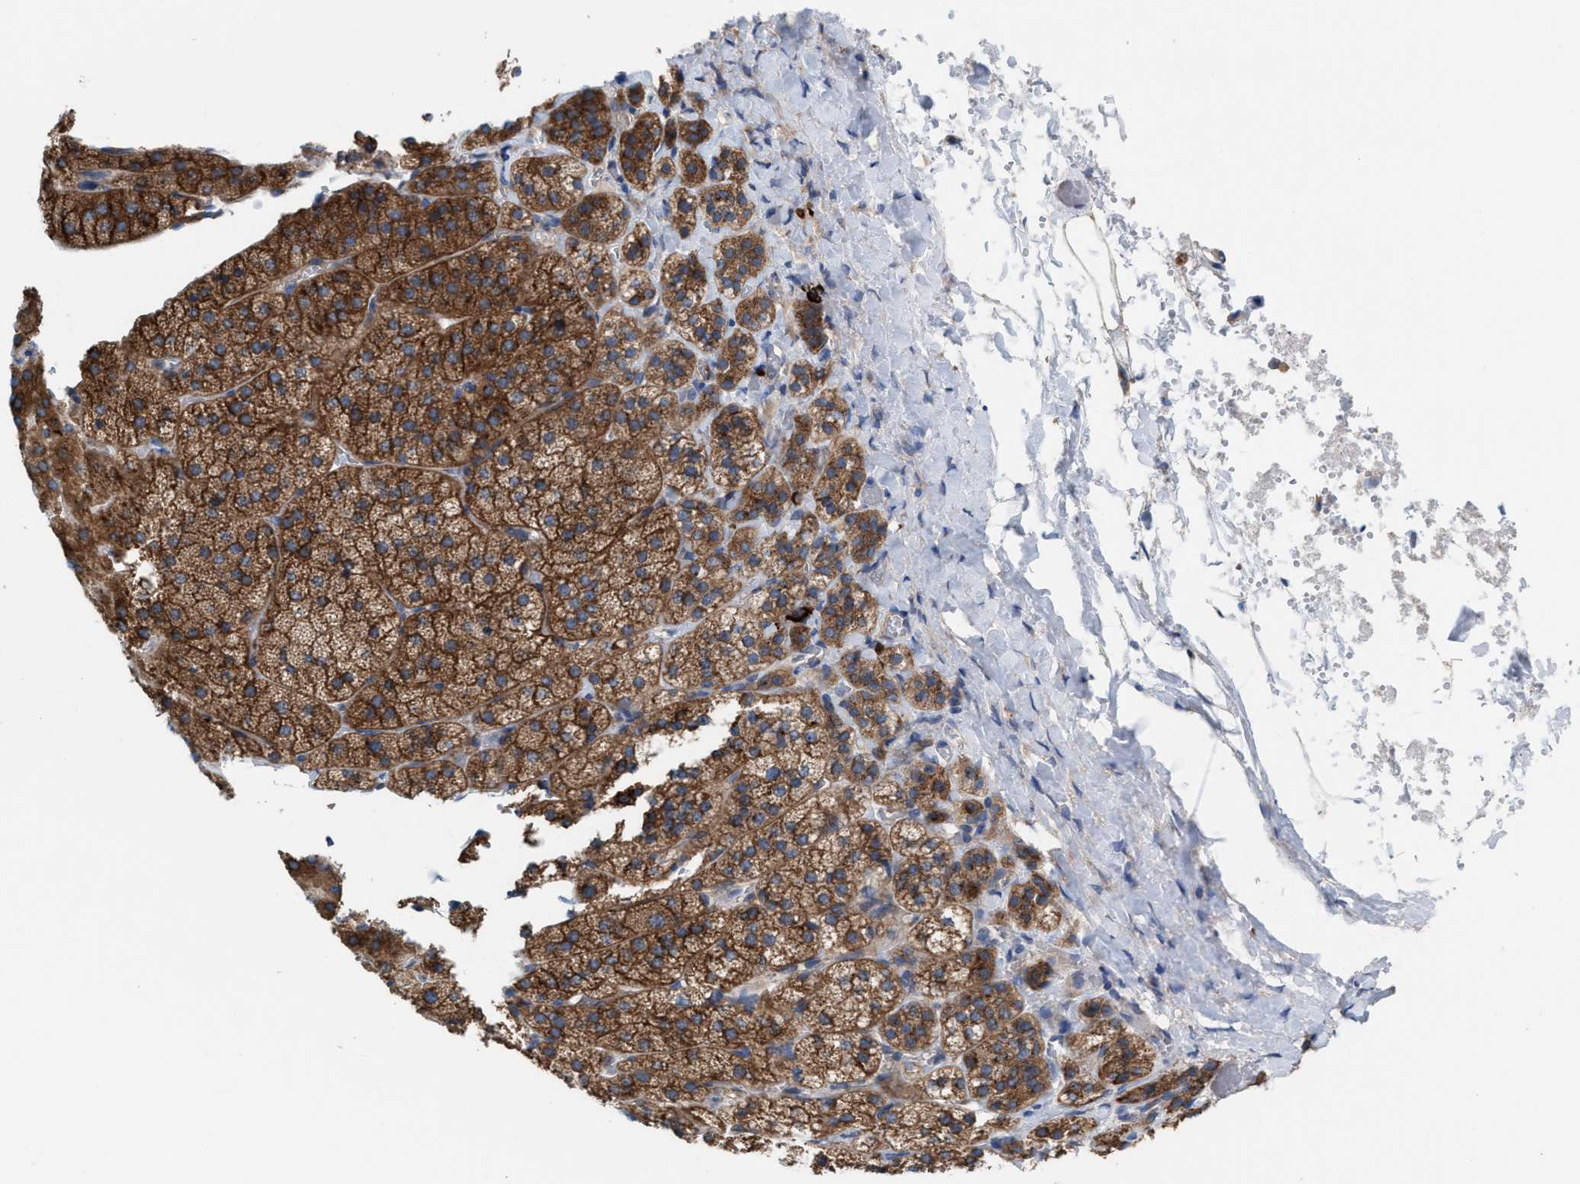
{"staining": {"intensity": "moderate", "quantity": ">75%", "location": "cytoplasmic/membranous"}, "tissue": "adrenal gland", "cell_type": "Glandular cells", "image_type": "normal", "snomed": [{"axis": "morphology", "description": "Normal tissue, NOS"}, {"axis": "topography", "description": "Adrenal gland"}], "caption": "Immunohistochemistry (IHC) micrograph of normal adrenal gland: adrenal gland stained using IHC reveals medium levels of moderate protein expression localized specifically in the cytoplasmic/membranous of glandular cells, appearing as a cytoplasmic/membranous brown color.", "gene": "NYAP1", "patient": {"sex": "female", "age": 44}}